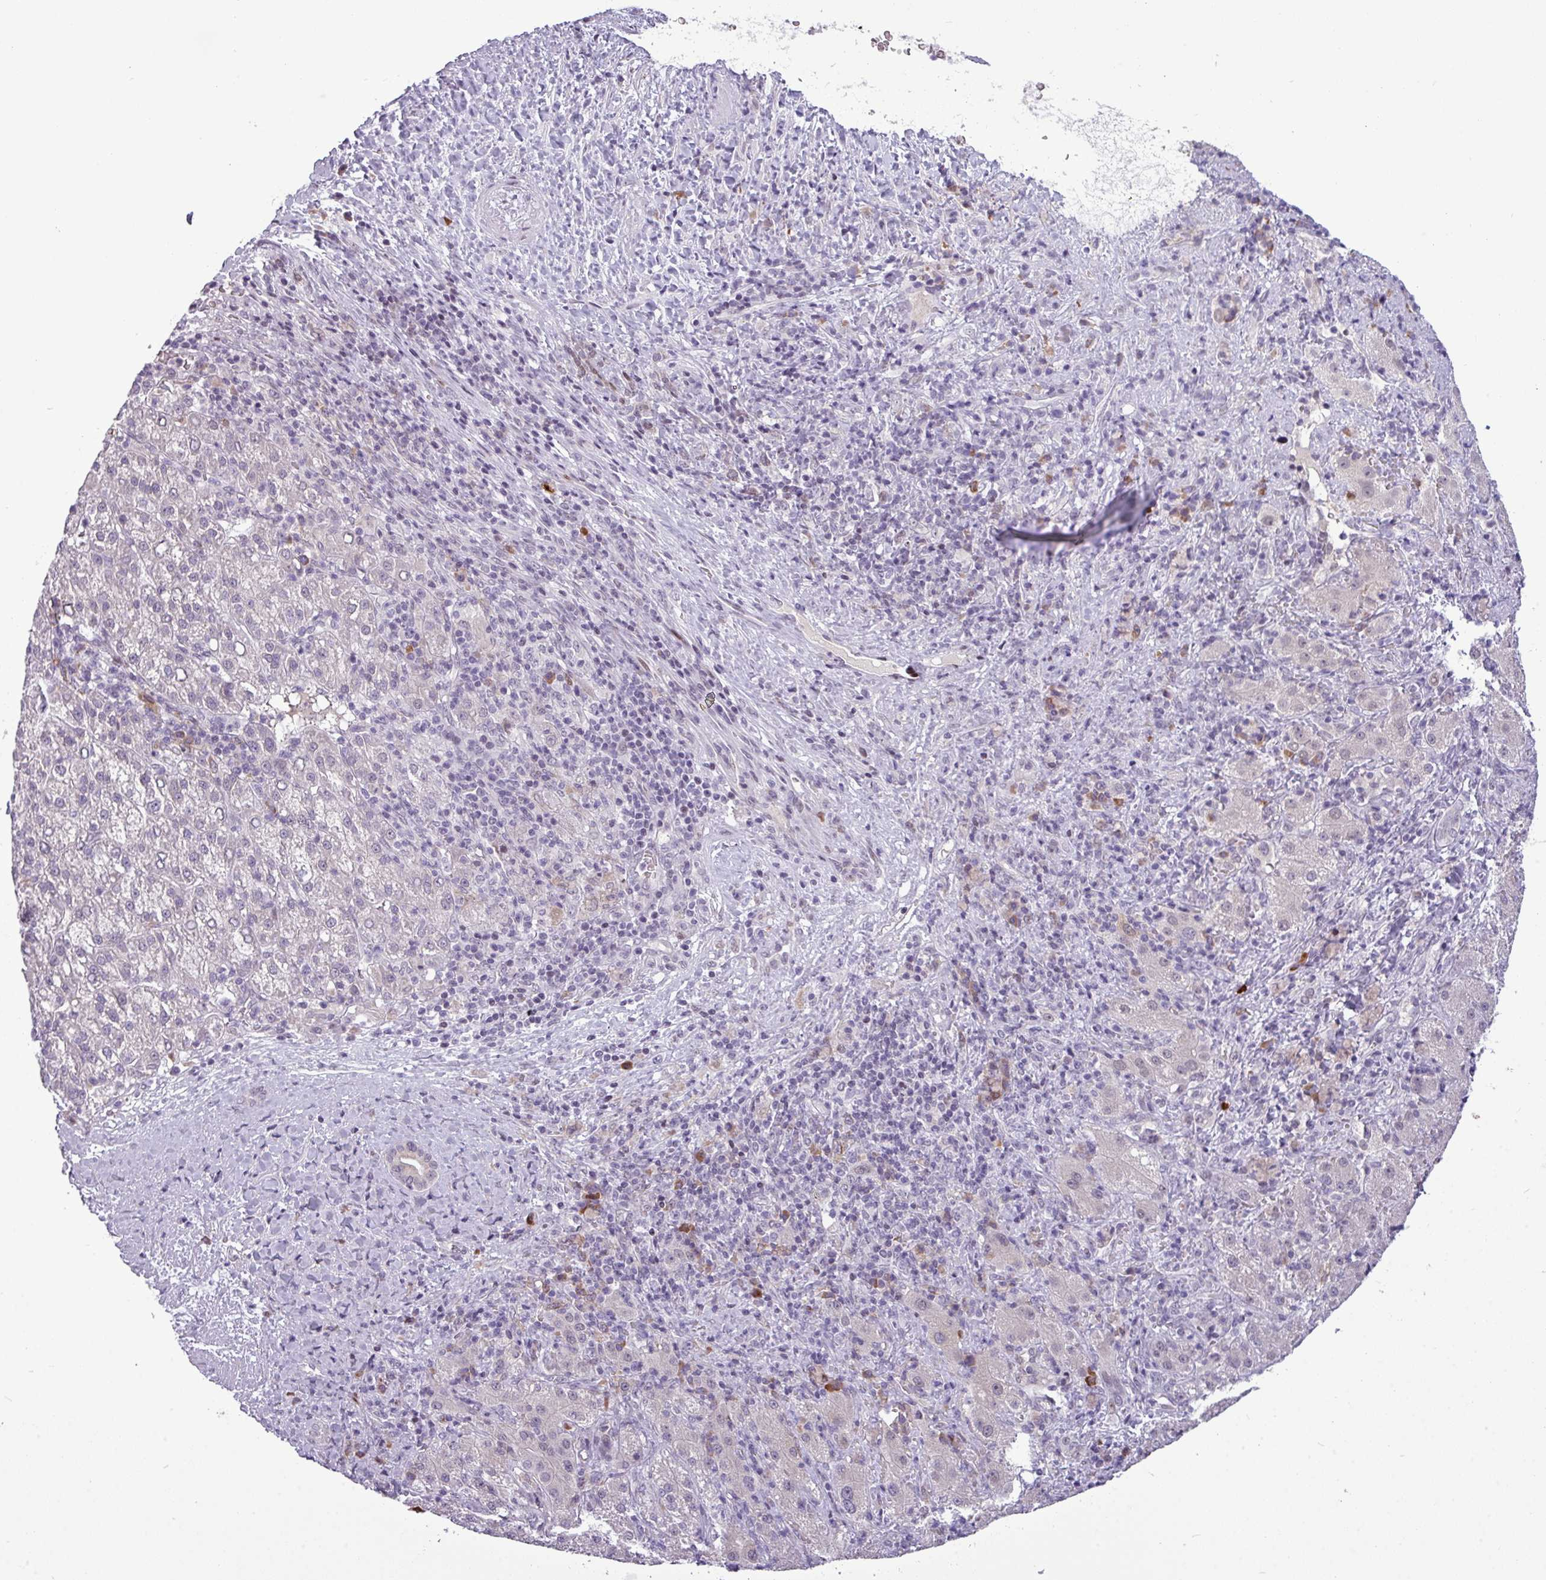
{"staining": {"intensity": "negative", "quantity": "none", "location": "none"}, "tissue": "liver cancer", "cell_type": "Tumor cells", "image_type": "cancer", "snomed": [{"axis": "morphology", "description": "Carcinoma, Hepatocellular, NOS"}, {"axis": "topography", "description": "Liver"}], "caption": "An immunohistochemistry (IHC) photomicrograph of liver cancer is shown. There is no staining in tumor cells of liver cancer.", "gene": "SLC66A2", "patient": {"sex": "female", "age": 58}}